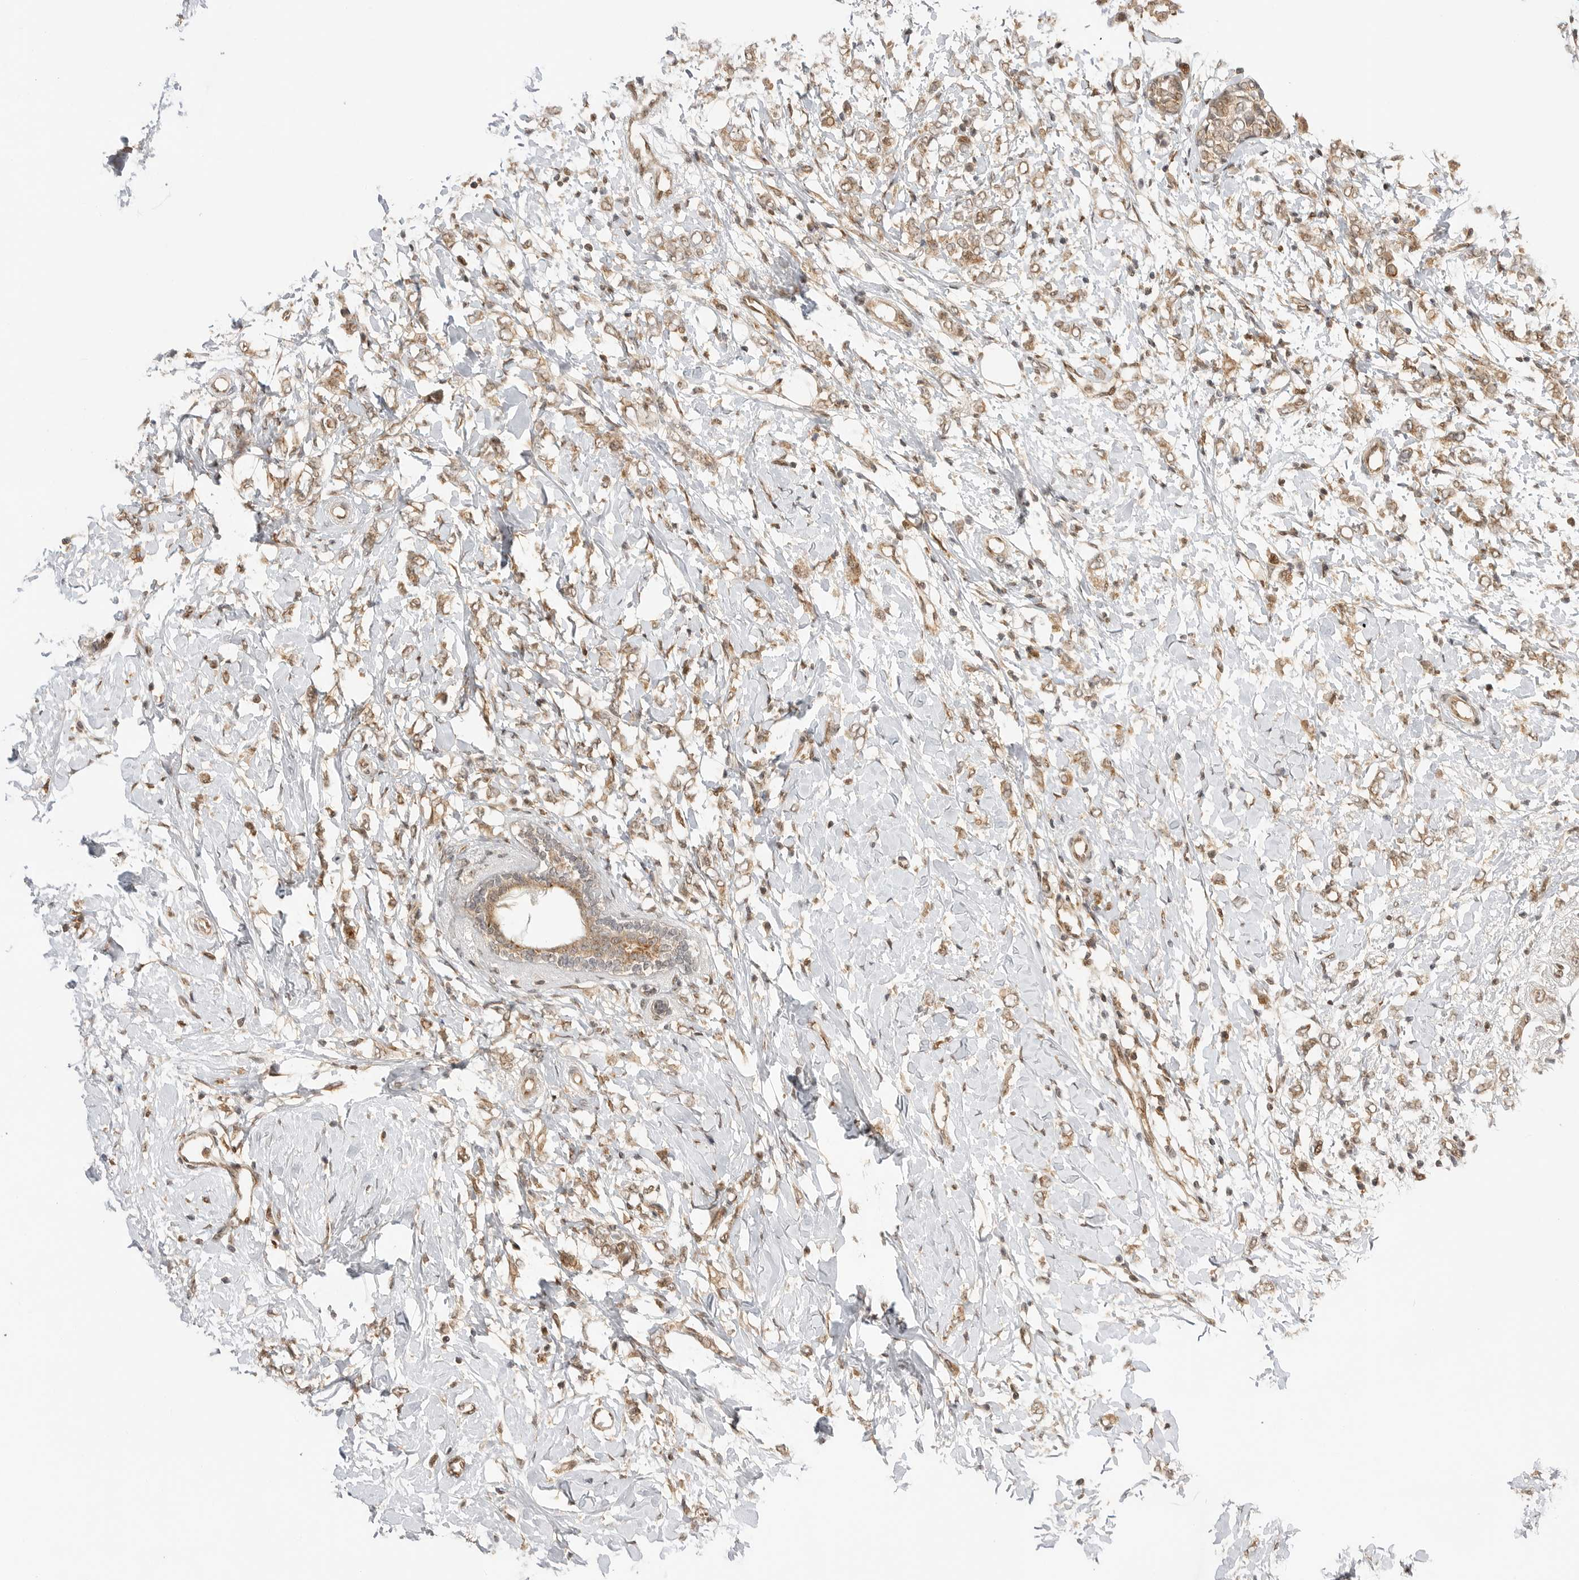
{"staining": {"intensity": "weak", "quantity": ">75%", "location": "cytoplasmic/membranous"}, "tissue": "breast cancer", "cell_type": "Tumor cells", "image_type": "cancer", "snomed": [{"axis": "morphology", "description": "Normal tissue, NOS"}, {"axis": "morphology", "description": "Lobular carcinoma"}, {"axis": "topography", "description": "Breast"}], "caption": "Immunohistochemical staining of breast lobular carcinoma exhibits low levels of weak cytoplasmic/membranous protein positivity in about >75% of tumor cells.", "gene": "ALKAL1", "patient": {"sex": "female", "age": 47}}